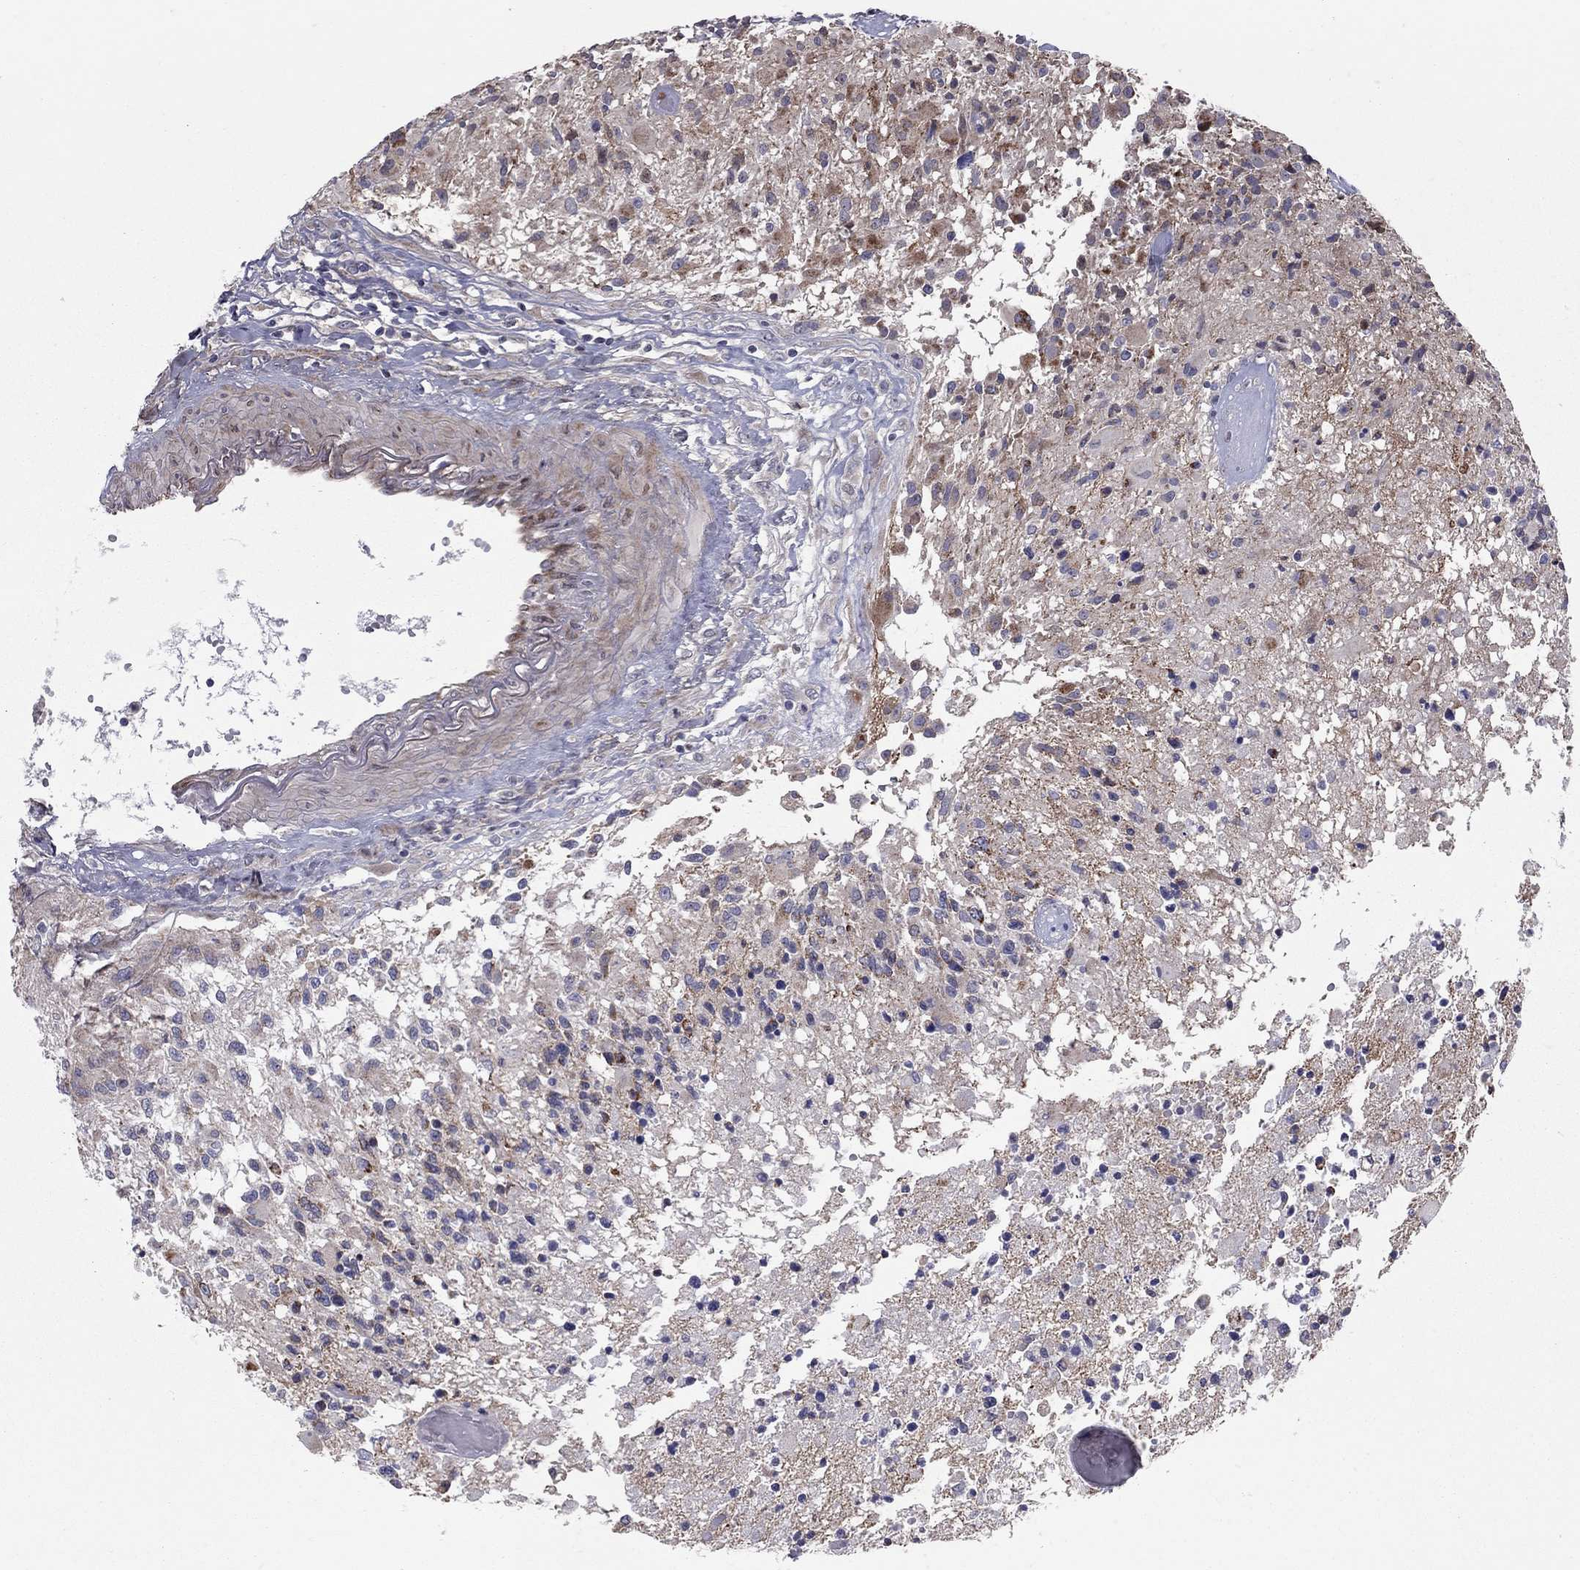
{"staining": {"intensity": "strong", "quantity": "<25%", "location": "cytoplasmic/membranous"}, "tissue": "glioma", "cell_type": "Tumor cells", "image_type": "cancer", "snomed": [{"axis": "morphology", "description": "Glioma, malignant, High grade"}, {"axis": "topography", "description": "Brain"}], "caption": "The photomicrograph demonstrates staining of malignant high-grade glioma, revealing strong cytoplasmic/membranous protein expression (brown color) within tumor cells.", "gene": "DUSP7", "patient": {"sex": "female", "age": 63}}